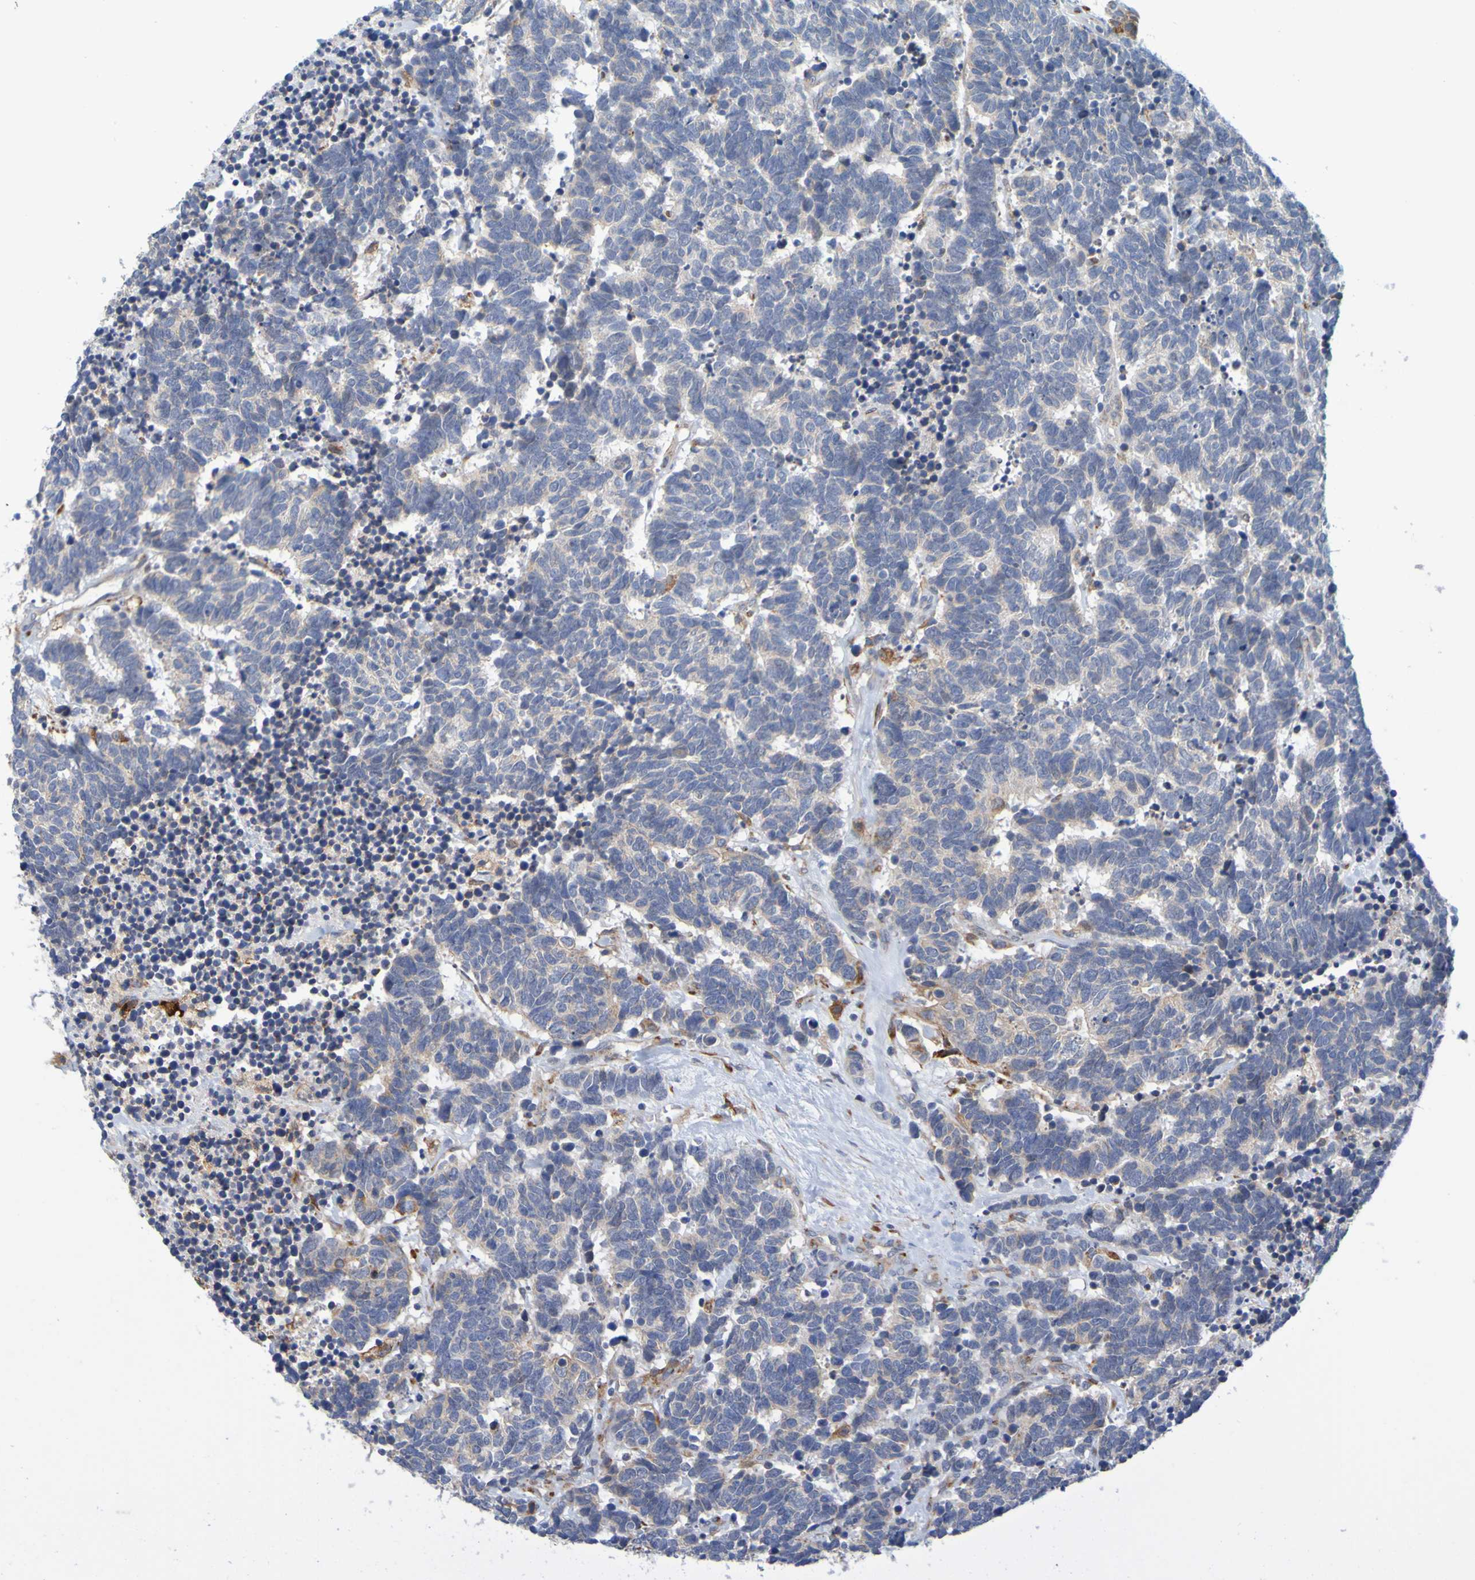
{"staining": {"intensity": "weak", "quantity": ">75%", "location": "cytoplasmic/membranous"}, "tissue": "carcinoid", "cell_type": "Tumor cells", "image_type": "cancer", "snomed": [{"axis": "morphology", "description": "Carcinoma, NOS"}, {"axis": "morphology", "description": "Carcinoid, malignant, NOS"}, {"axis": "topography", "description": "Urinary bladder"}], "caption": "A micrograph of malignant carcinoid stained for a protein displays weak cytoplasmic/membranous brown staining in tumor cells. (Stains: DAB (3,3'-diaminobenzidine) in brown, nuclei in blue, Microscopy: brightfield microscopy at high magnification).", "gene": "SIL1", "patient": {"sex": "male", "age": 57}}